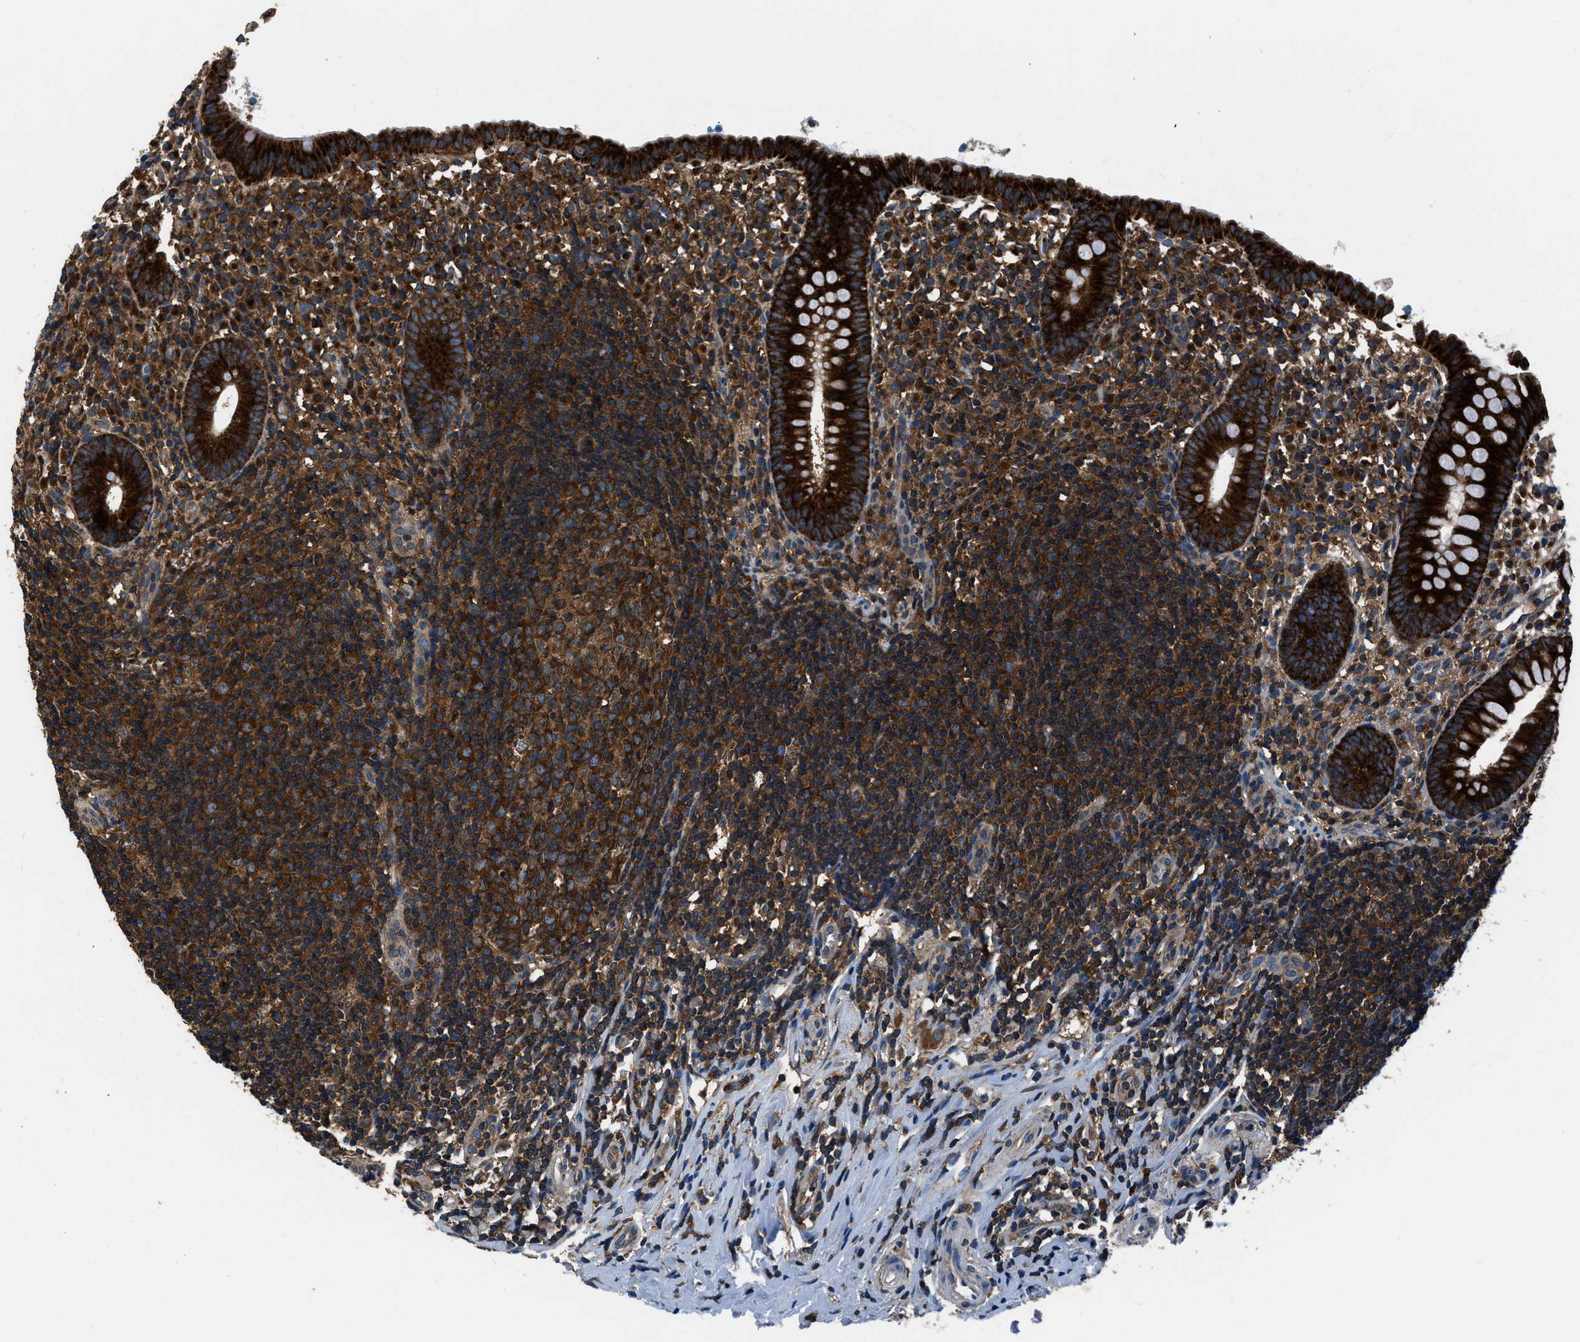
{"staining": {"intensity": "strong", "quantity": ">75%", "location": "cytoplasmic/membranous"}, "tissue": "appendix", "cell_type": "Glandular cells", "image_type": "normal", "snomed": [{"axis": "morphology", "description": "Normal tissue, NOS"}, {"axis": "topography", "description": "Appendix"}], "caption": "Immunohistochemistry (IHC) (DAB) staining of unremarkable appendix displays strong cytoplasmic/membranous protein staining in approximately >75% of glandular cells.", "gene": "ARFGAP2", "patient": {"sex": "female", "age": 20}}